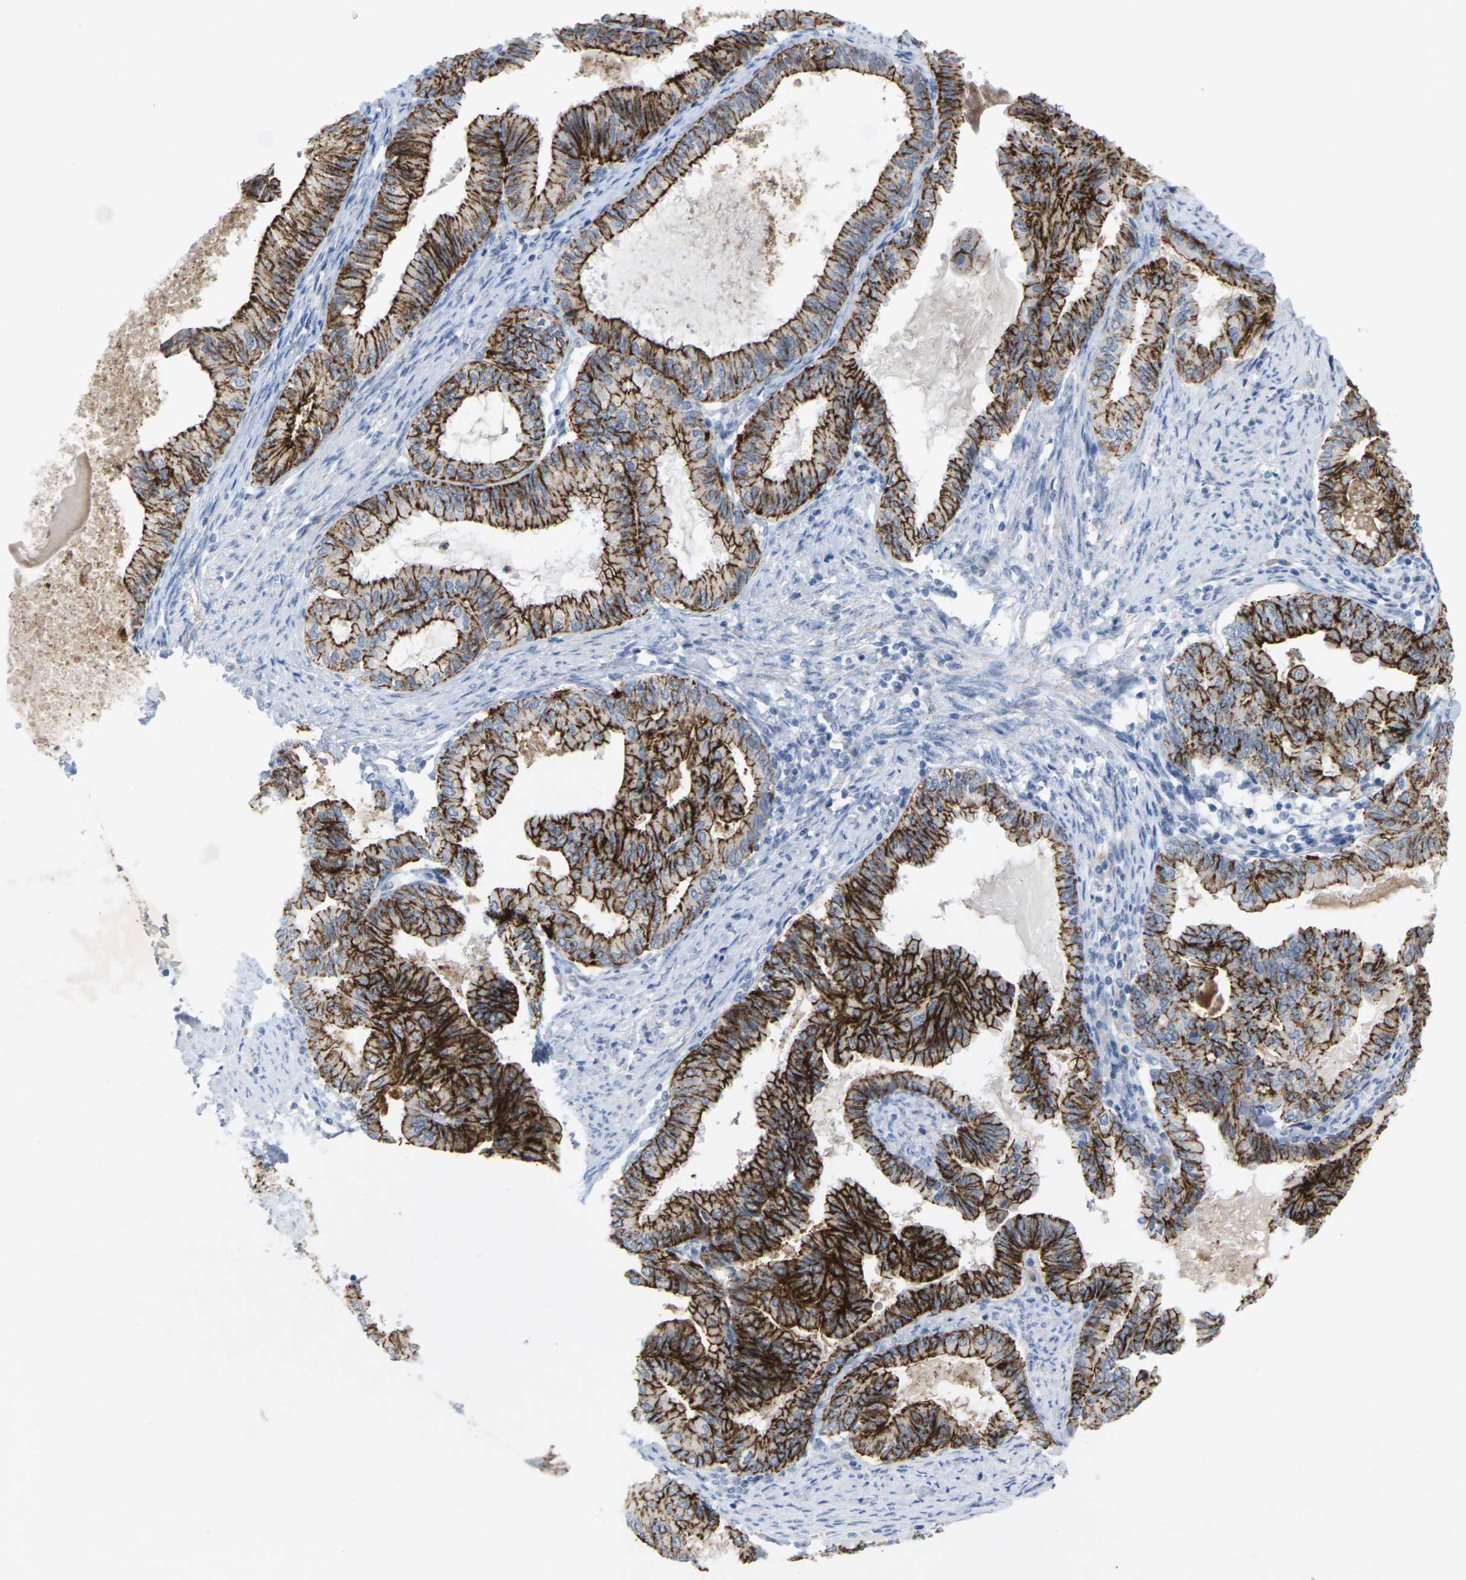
{"staining": {"intensity": "strong", "quantity": ">75%", "location": "cytoplasmic/membranous"}, "tissue": "endometrial cancer", "cell_type": "Tumor cells", "image_type": "cancer", "snomed": [{"axis": "morphology", "description": "Adenocarcinoma, NOS"}, {"axis": "topography", "description": "Endometrium"}], "caption": "Immunohistochemistry micrograph of human endometrial cancer stained for a protein (brown), which reveals high levels of strong cytoplasmic/membranous expression in about >75% of tumor cells.", "gene": "CLDN3", "patient": {"sex": "female", "age": 86}}